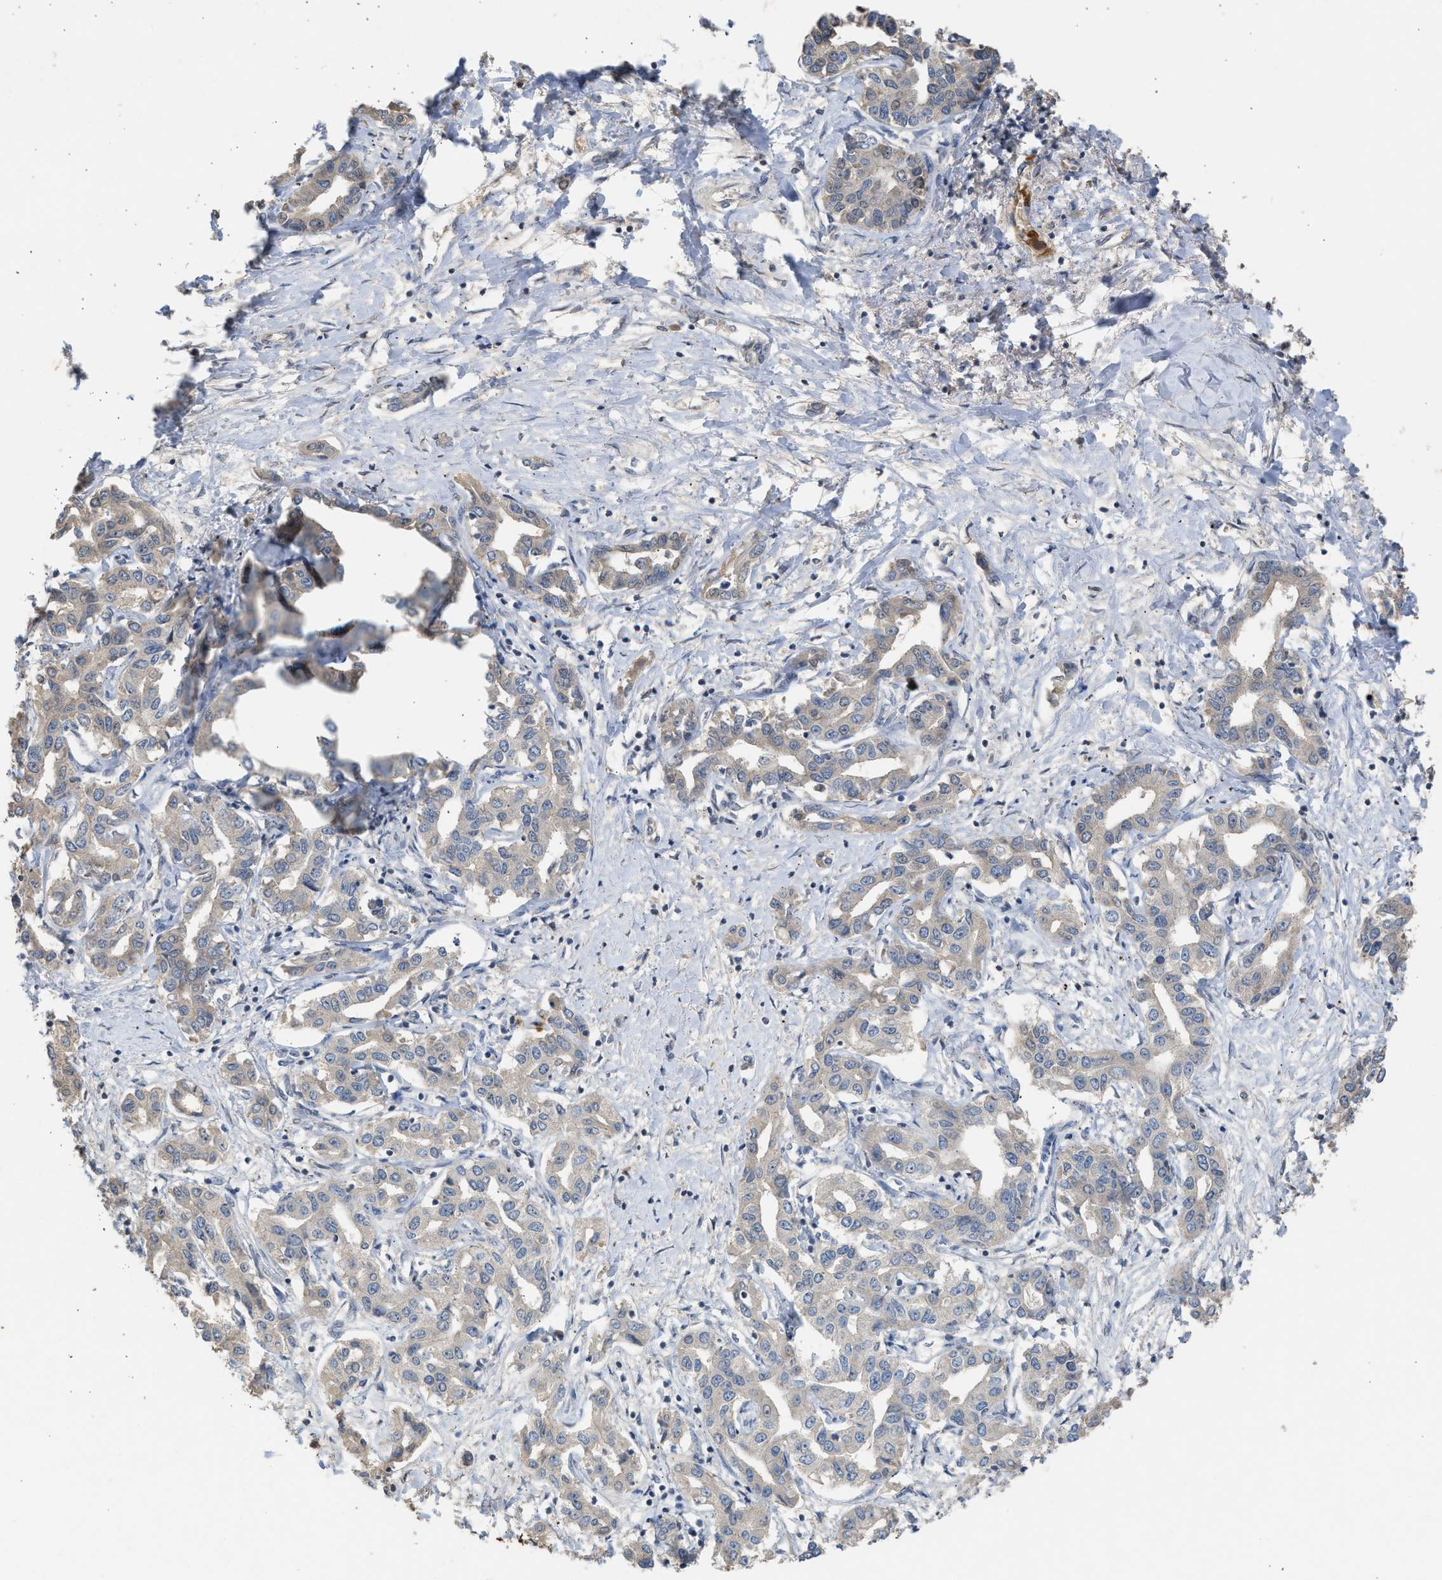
{"staining": {"intensity": "weak", "quantity": ">75%", "location": "cytoplasmic/membranous"}, "tissue": "liver cancer", "cell_type": "Tumor cells", "image_type": "cancer", "snomed": [{"axis": "morphology", "description": "Cholangiocarcinoma"}, {"axis": "topography", "description": "Liver"}], "caption": "Protein staining of liver cholangiocarcinoma tissue displays weak cytoplasmic/membranous positivity in about >75% of tumor cells. (Stains: DAB in brown, nuclei in blue, Microscopy: brightfield microscopy at high magnification).", "gene": "SULT2A1", "patient": {"sex": "male", "age": 59}}